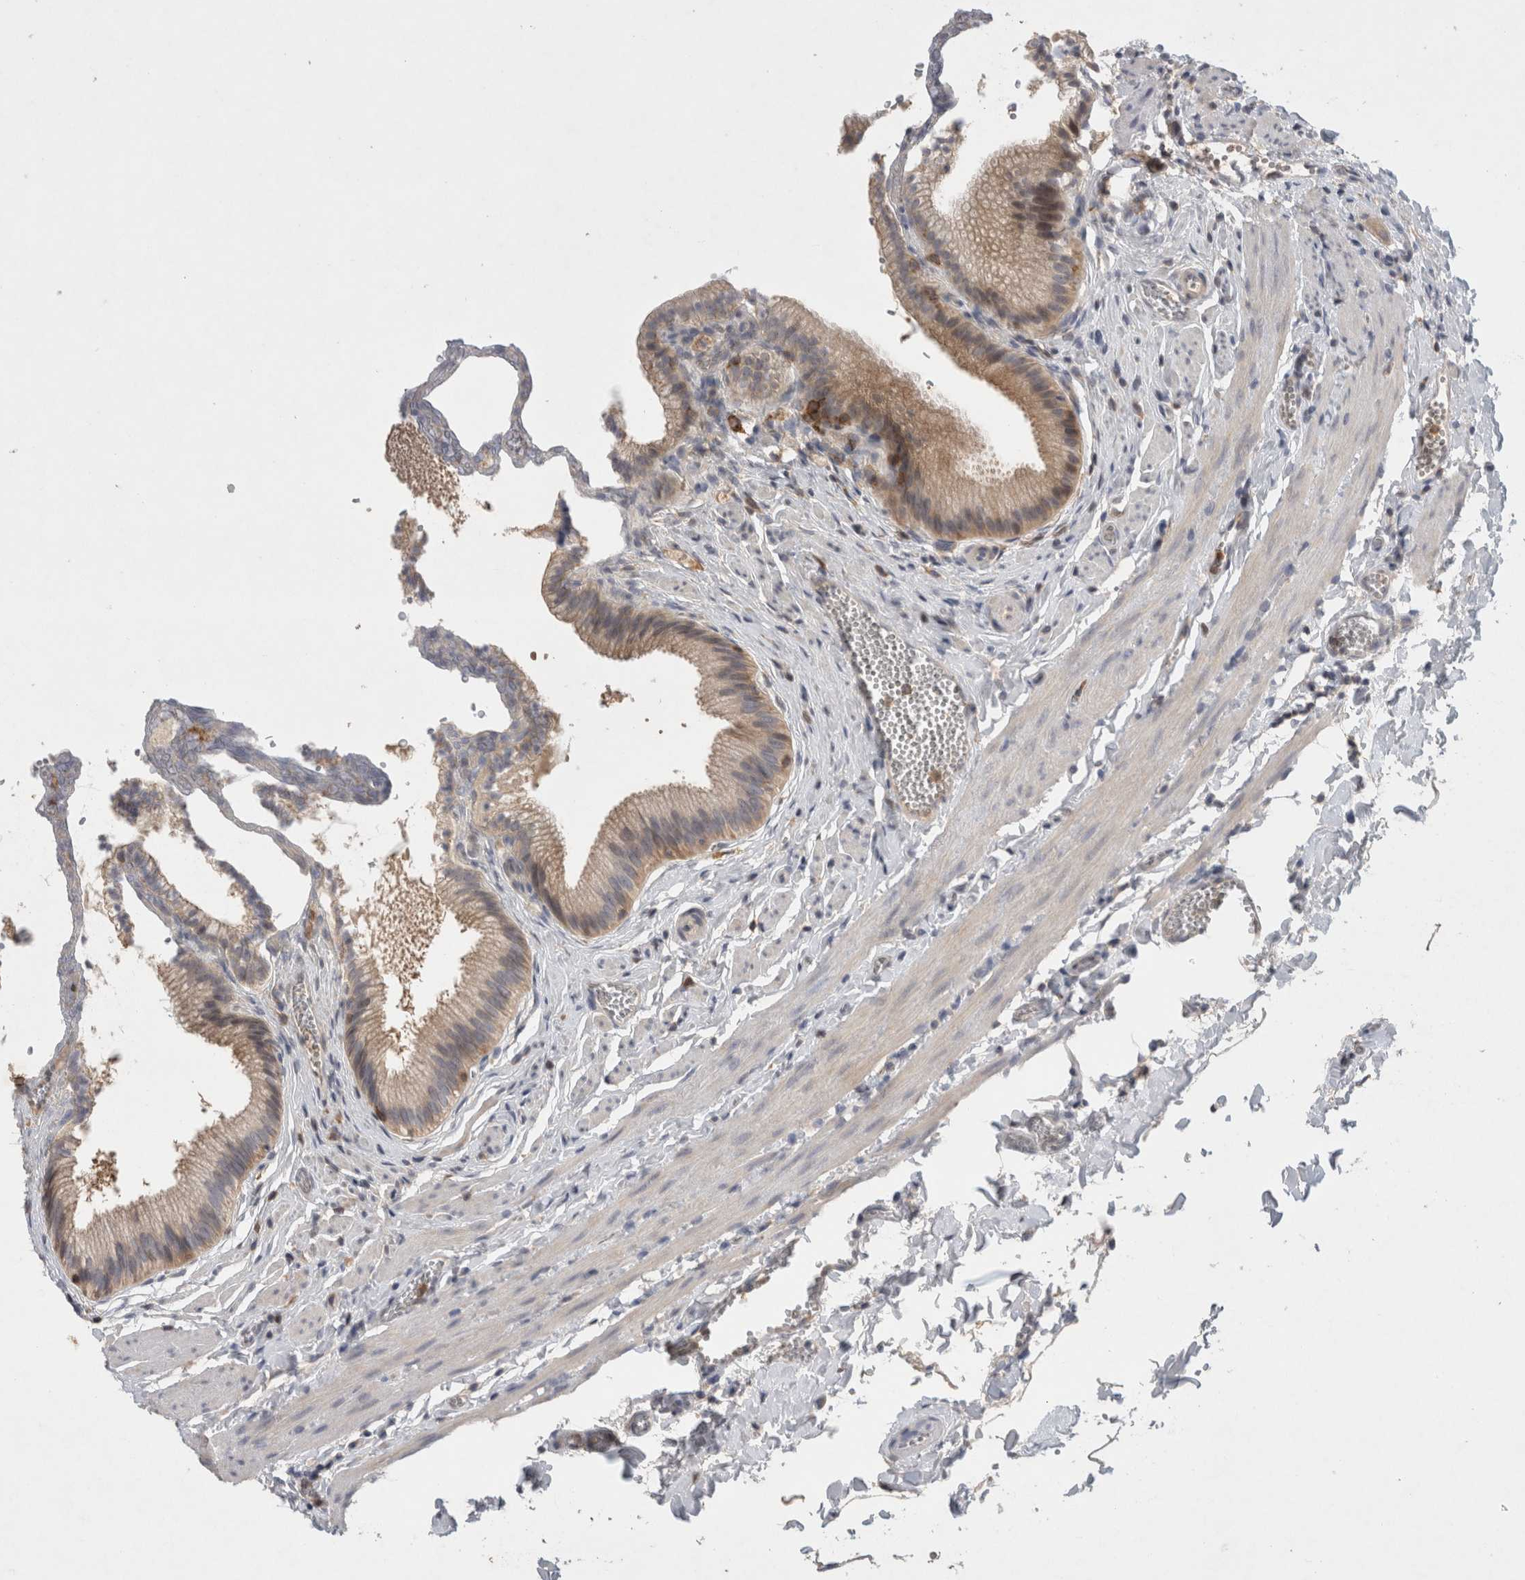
{"staining": {"intensity": "weak", "quantity": "25%-75%", "location": "cytoplasmic/membranous"}, "tissue": "gallbladder", "cell_type": "Glandular cells", "image_type": "normal", "snomed": [{"axis": "morphology", "description": "Normal tissue, NOS"}, {"axis": "topography", "description": "Gallbladder"}], "caption": "Weak cytoplasmic/membranous expression for a protein is appreciated in approximately 25%-75% of glandular cells of benign gallbladder using immunohistochemistry.", "gene": "GFRA2", "patient": {"sex": "male", "age": 38}}